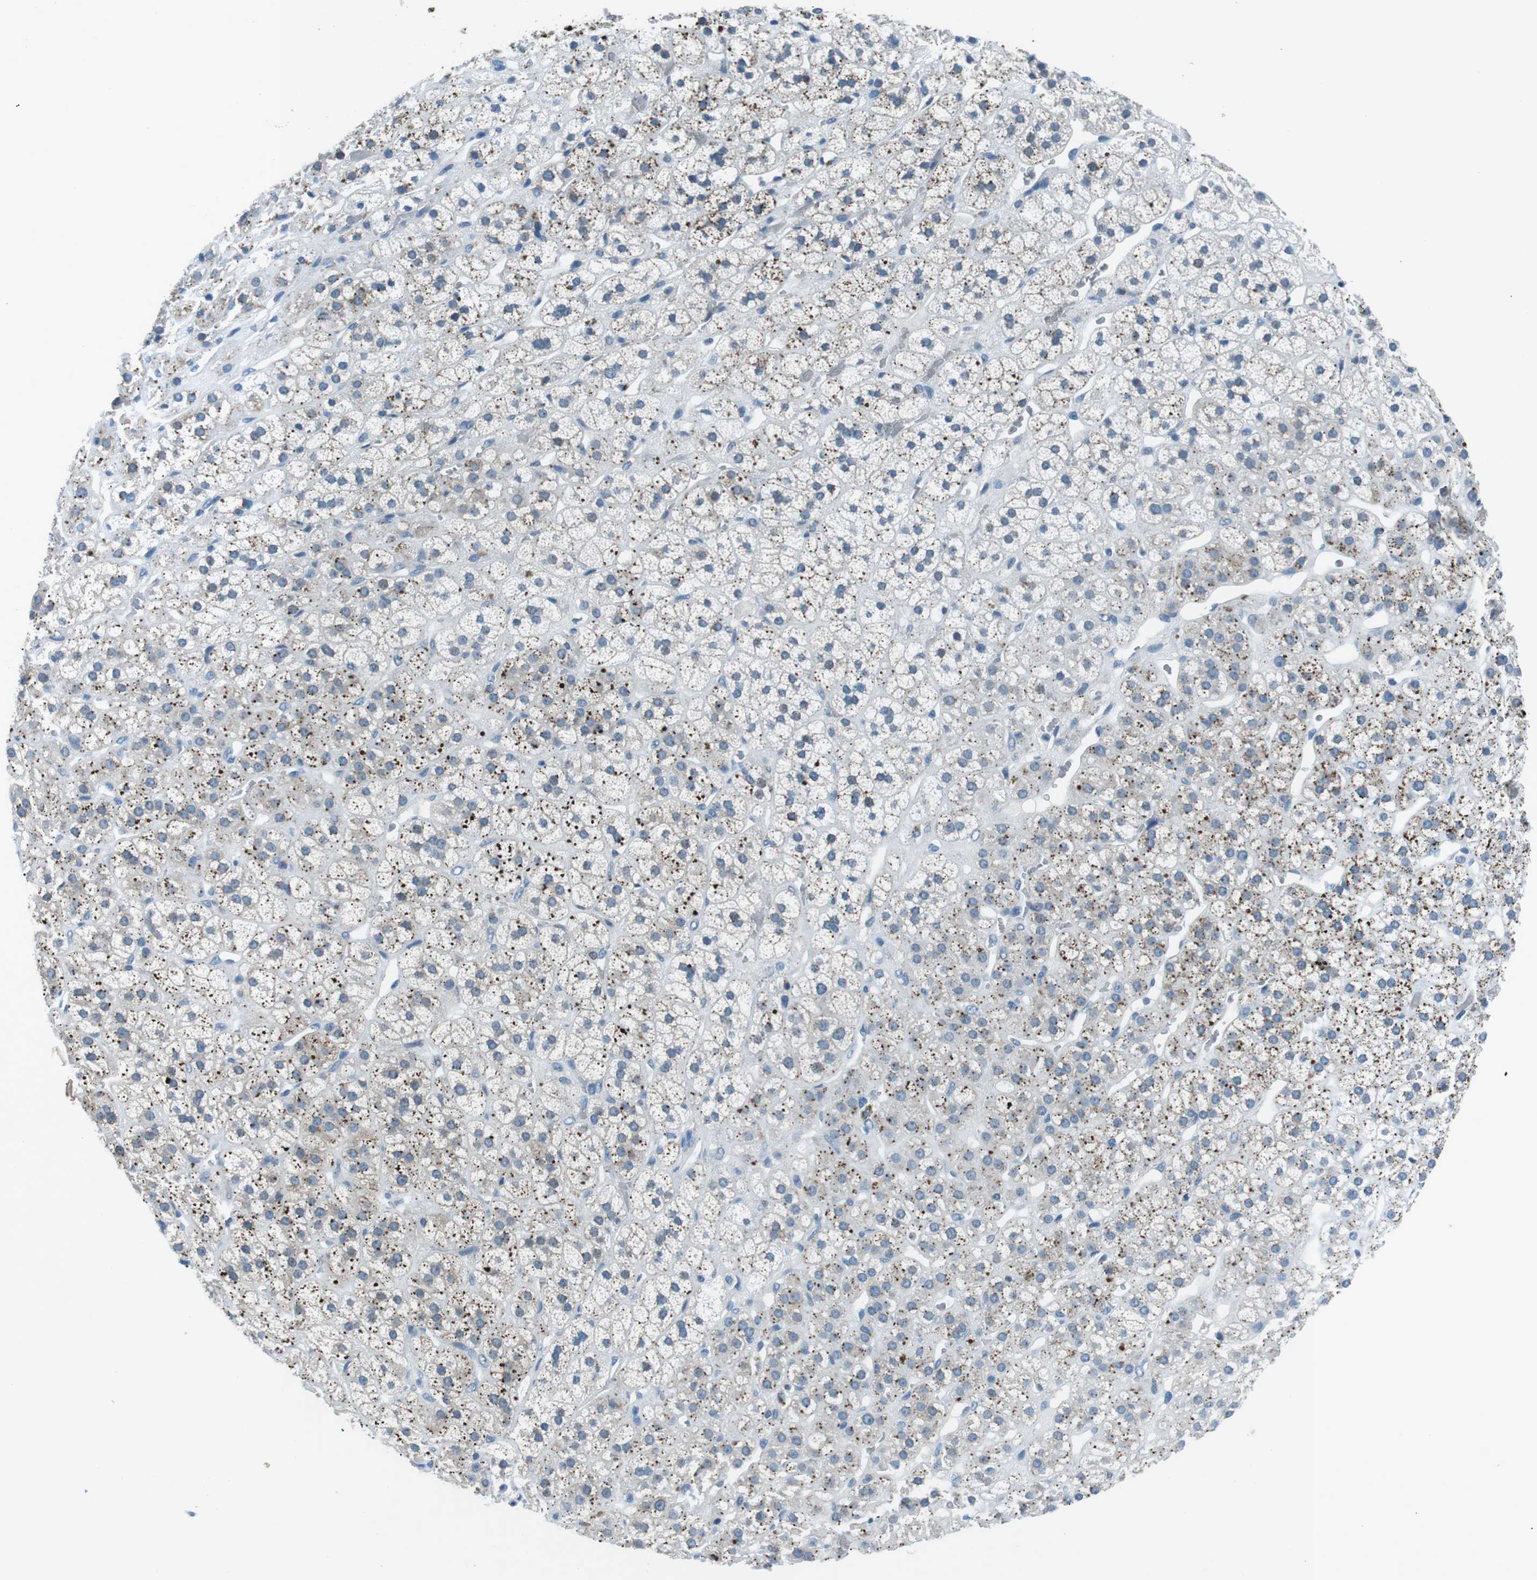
{"staining": {"intensity": "moderate", "quantity": ">75%", "location": "cytoplasmic/membranous"}, "tissue": "adrenal gland", "cell_type": "Glandular cells", "image_type": "normal", "snomed": [{"axis": "morphology", "description": "Normal tissue, NOS"}, {"axis": "topography", "description": "Adrenal gland"}], "caption": "This image shows immunohistochemistry (IHC) staining of normal adrenal gland, with medium moderate cytoplasmic/membranous expression in approximately >75% of glandular cells.", "gene": "ST6GAL1", "patient": {"sex": "male", "age": 56}}